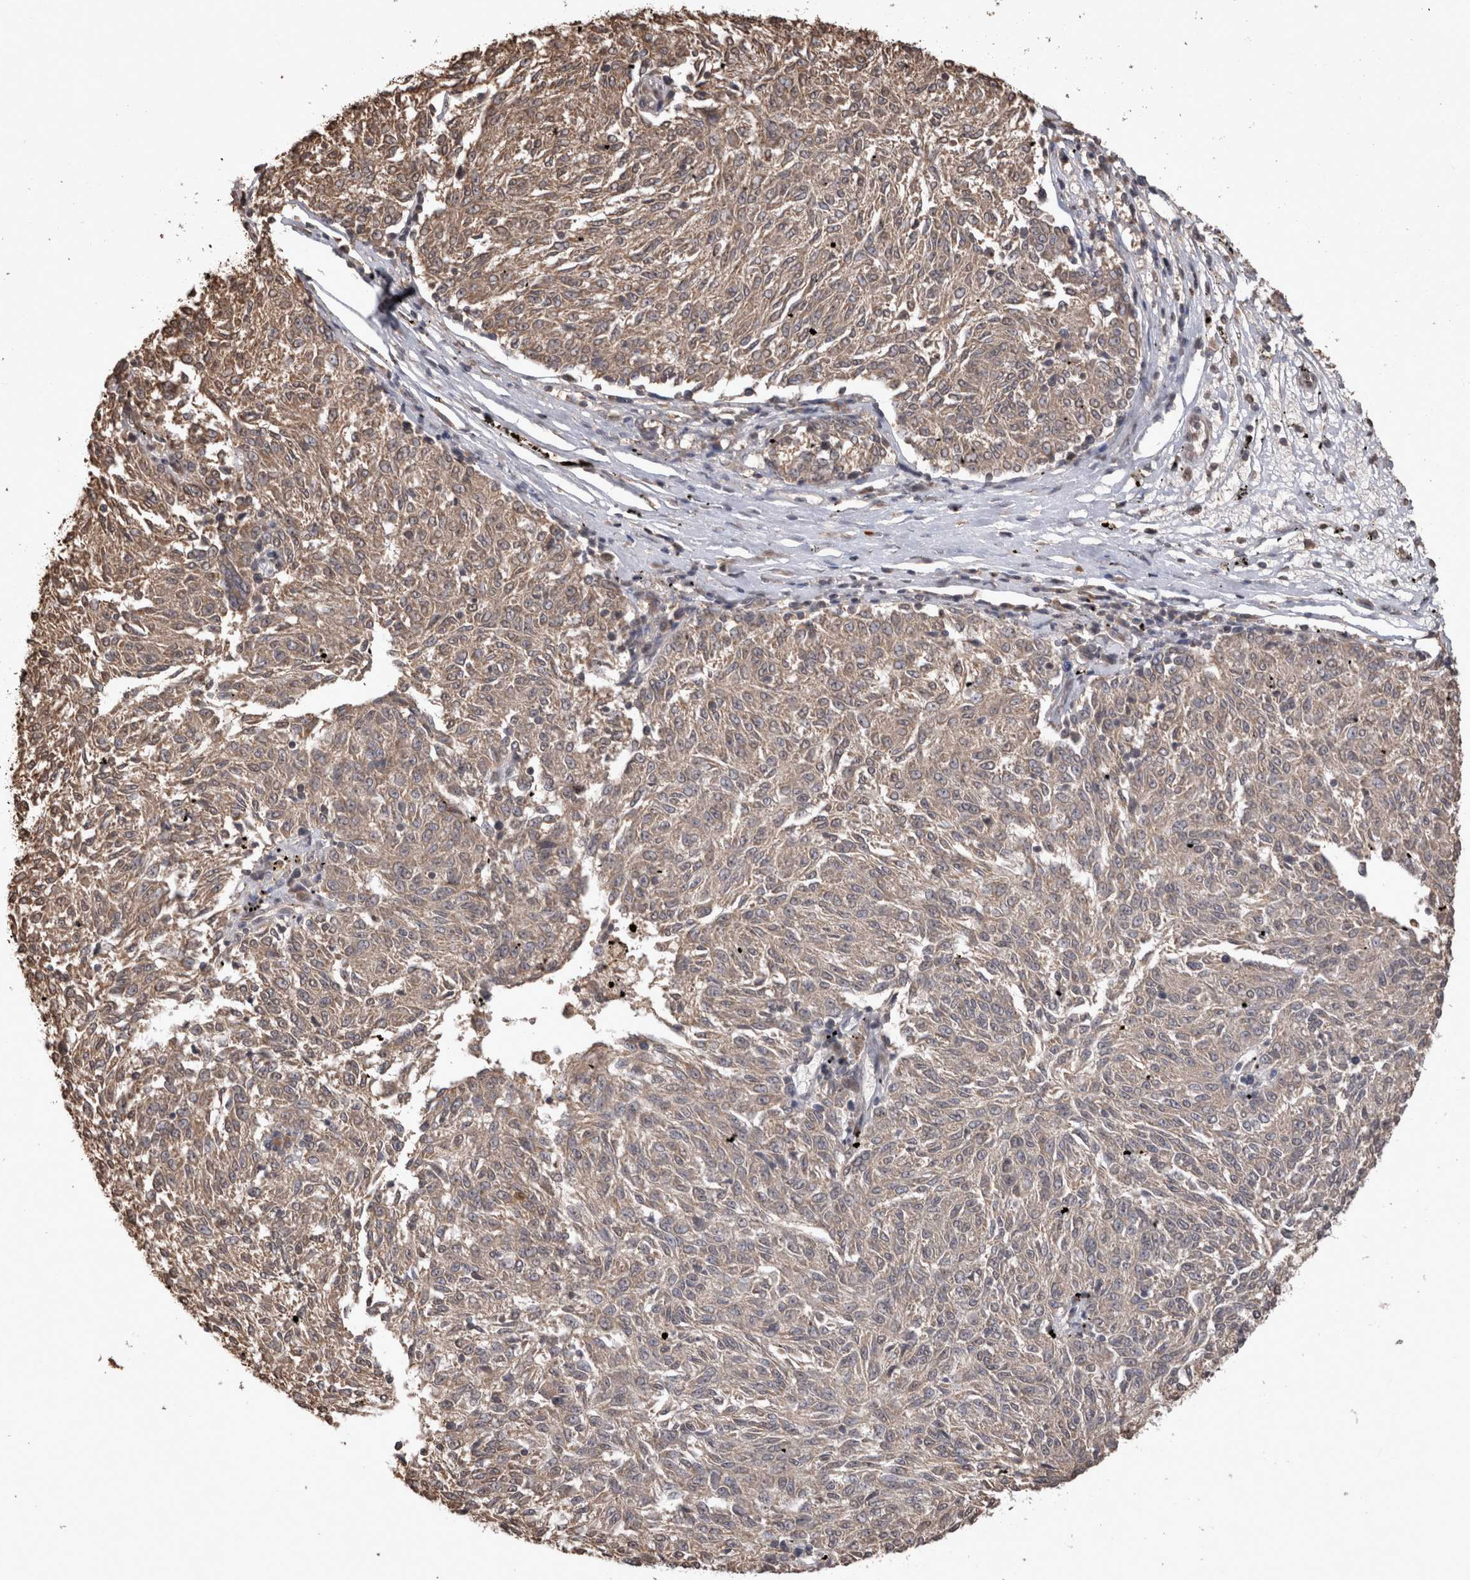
{"staining": {"intensity": "weak", "quantity": ">75%", "location": "cytoplasmic/membranous"}, "tissue": "melanoma", "cell_type": "Tumor cells", "image_type": "cancer", "snomed": [{"axis": "morphology", "description": "Malignant melanoma, NOS"}, {"axis": "topography", "description": "Skin"}], "caption": "Protein expression analysis of human melanoma reveals weak cytoplasmic/membranous positivity in approximately >75% of tumor cells.", "gene": "SOCS5", "patient": {"sex": "female", "age": 72}}